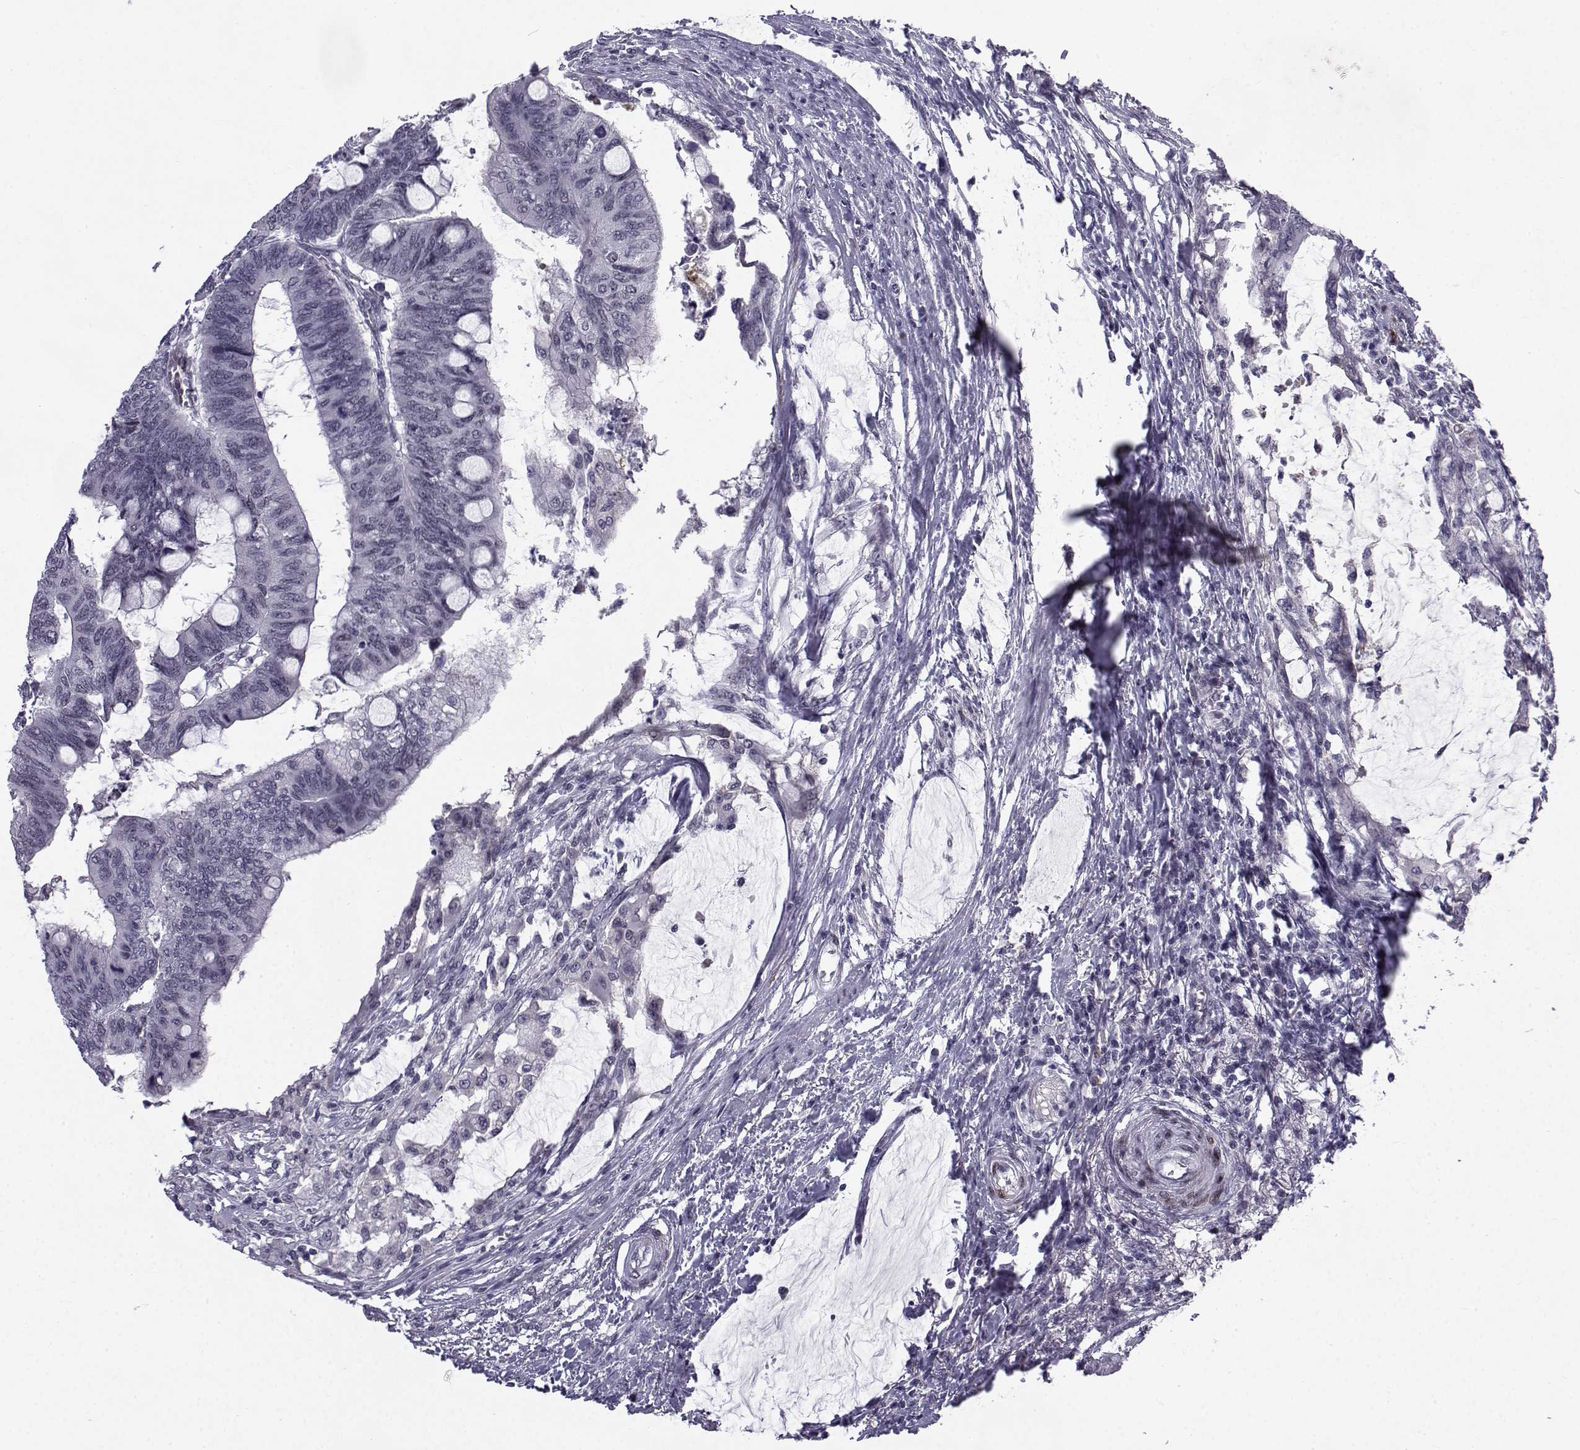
{"staining": {"intensity": "negative", "quantity": "none", "location": "none"}, "tissue": "colorectal cancer", "cell_type": "Tumor cells", "image_type": "cancer", "snomed": [{"axis": "morphology", "description": "Normal tissue, NOS"}, {"axis": "morphology", "description": "Adenocarcinoma, NOS"}, {"axis": "topography", "description": "Rectum"}, {"axis": "topography", "description": "Peripheral nerve tissue"}], "caption": "DAB (3,3'-diaminobenzidine) immunohistochemical staining of colorectal adenocarcinoma demonstrates no significant expression in tumor cells.", "gene": "RBM24", "patient": {"sex": "male", "age": 92}}